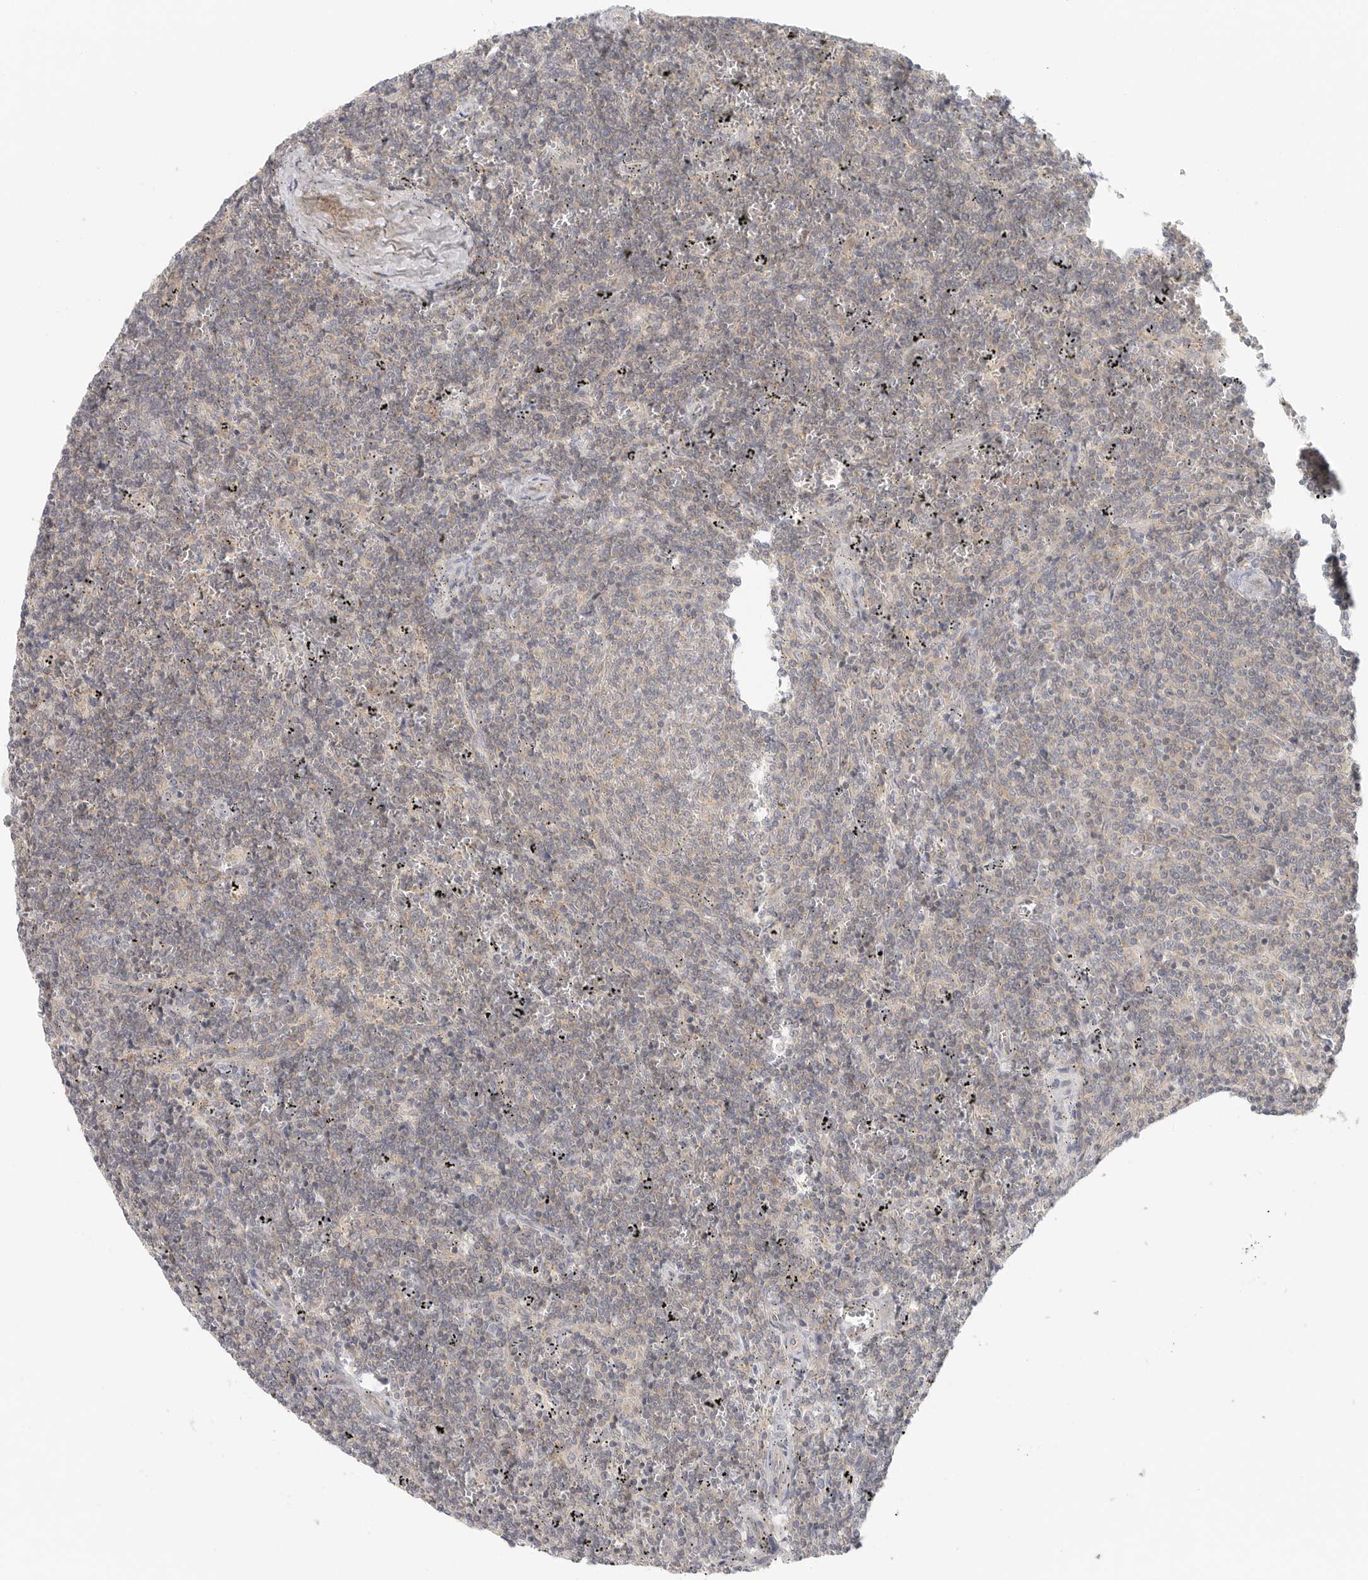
{"staining": {"intensity": "weak", "quantity": "25%-75%", "location": "cytoplasmic/membranous"}, "tissue": "lymphoma", "cell_type": "Tumor cells", "image_type": "cancer", "snomed": [{"axis": "morphology", "description": "Malignant lymphoma, non-Hodgkin's type, Low grade"}, {"axis": "topography", "description": "Spleen"}], "caption": "Weak cytoplasmic/membranous expression is identified in about 25%-75% of tumor cells in lymphoma.", "gene": "HDAC6", "patient": {"sex": "female", "age": 50}}